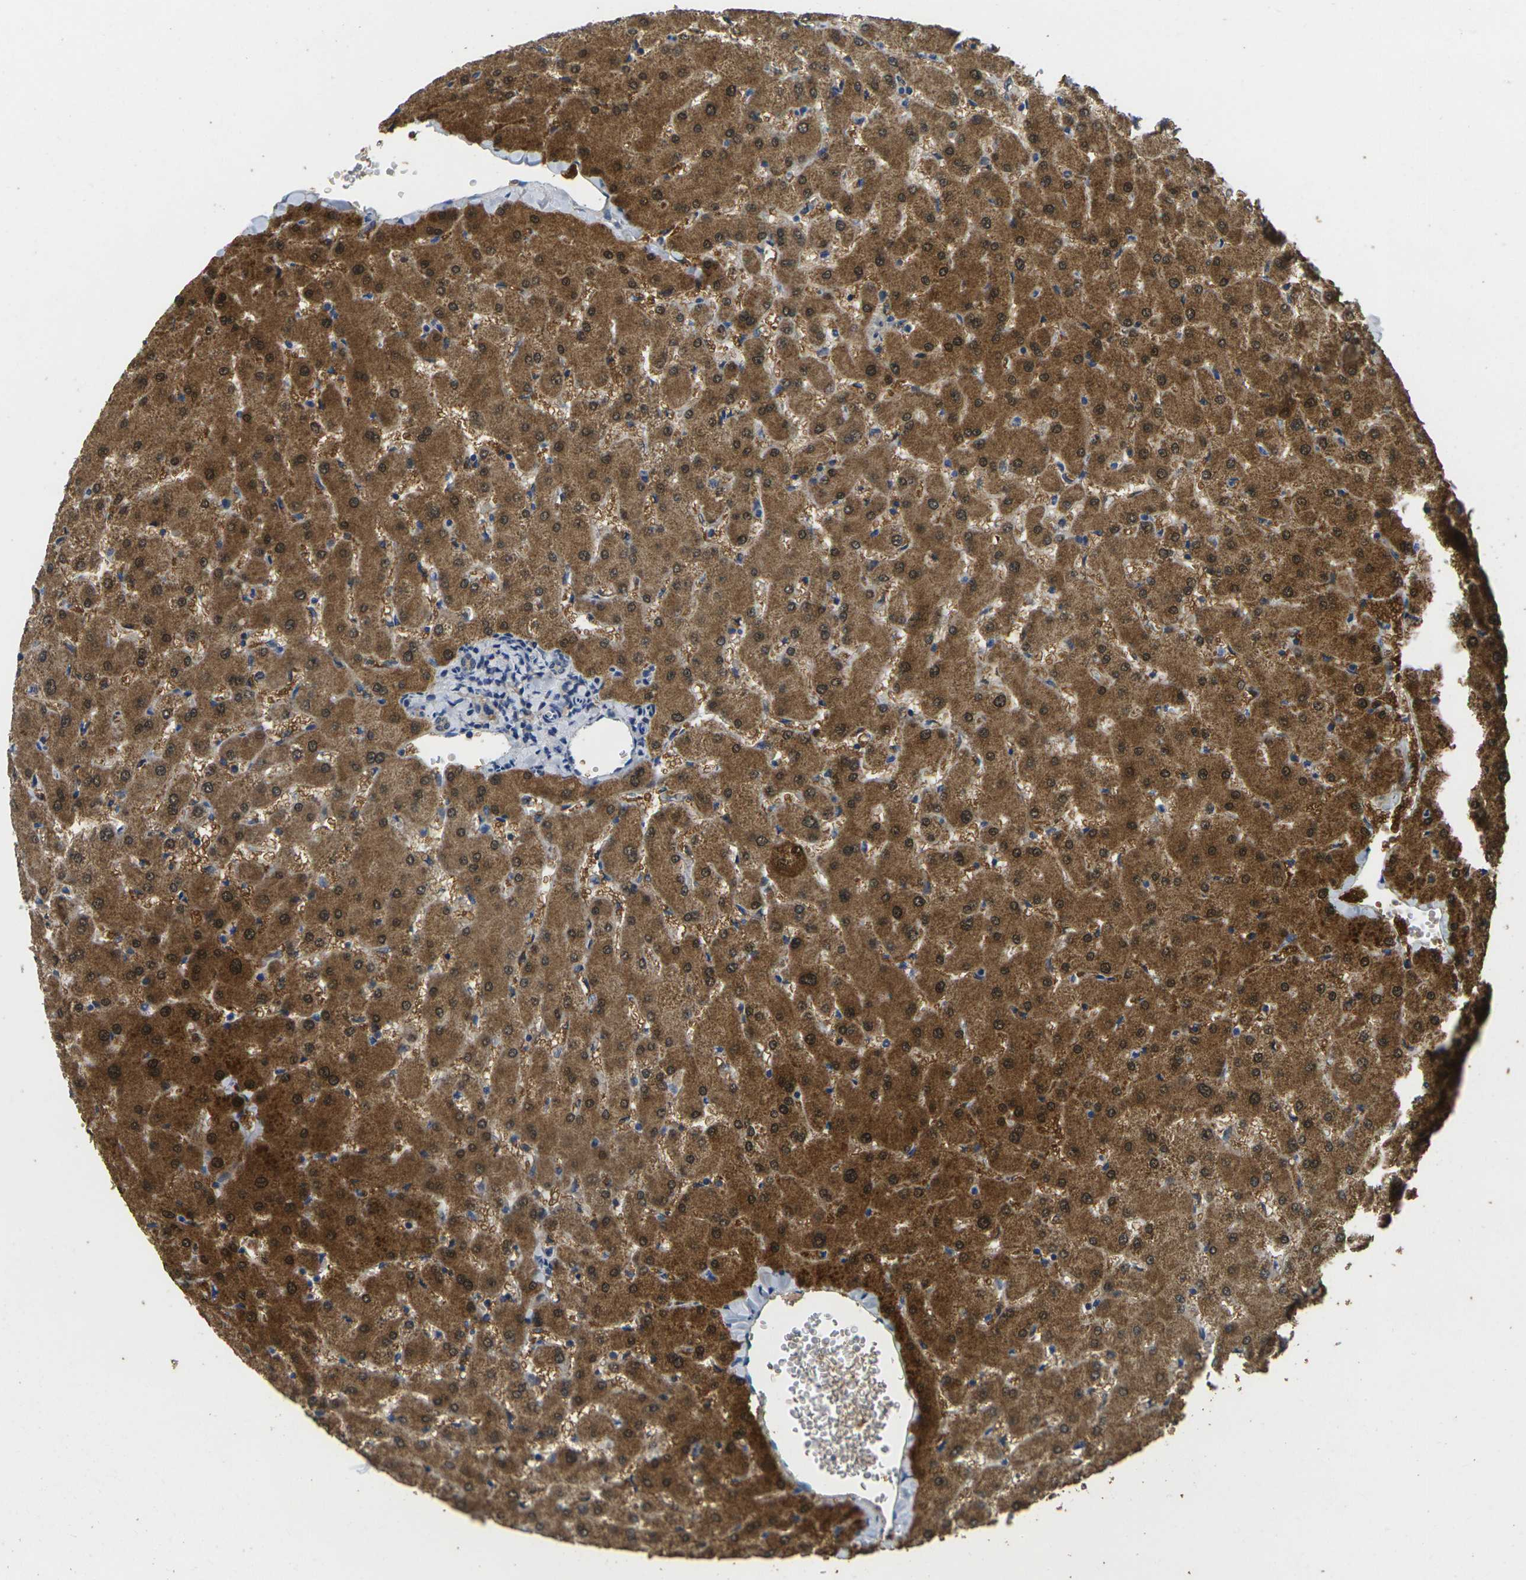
{"staining": {"intensity": "weak", "quantity": ">75%", "location": "cytoplasmic/membranous"}, "tissue": "liver", "cell_type": "Cholangiocytes", "image_type": "normal", "snomed": [{"axis": "morphology", "description": "Normal tissue, NOS"}, {"axis": "topography", "description": "Liver"}], "caption": "Immunohistochemistry of benign human liver reveals low levels of weak cytoplasmic/membranous positivity in approximately >75% of cholangiocytes.", "gene": "MAPK11", "patient": {"sex": "female", "age": 63}}